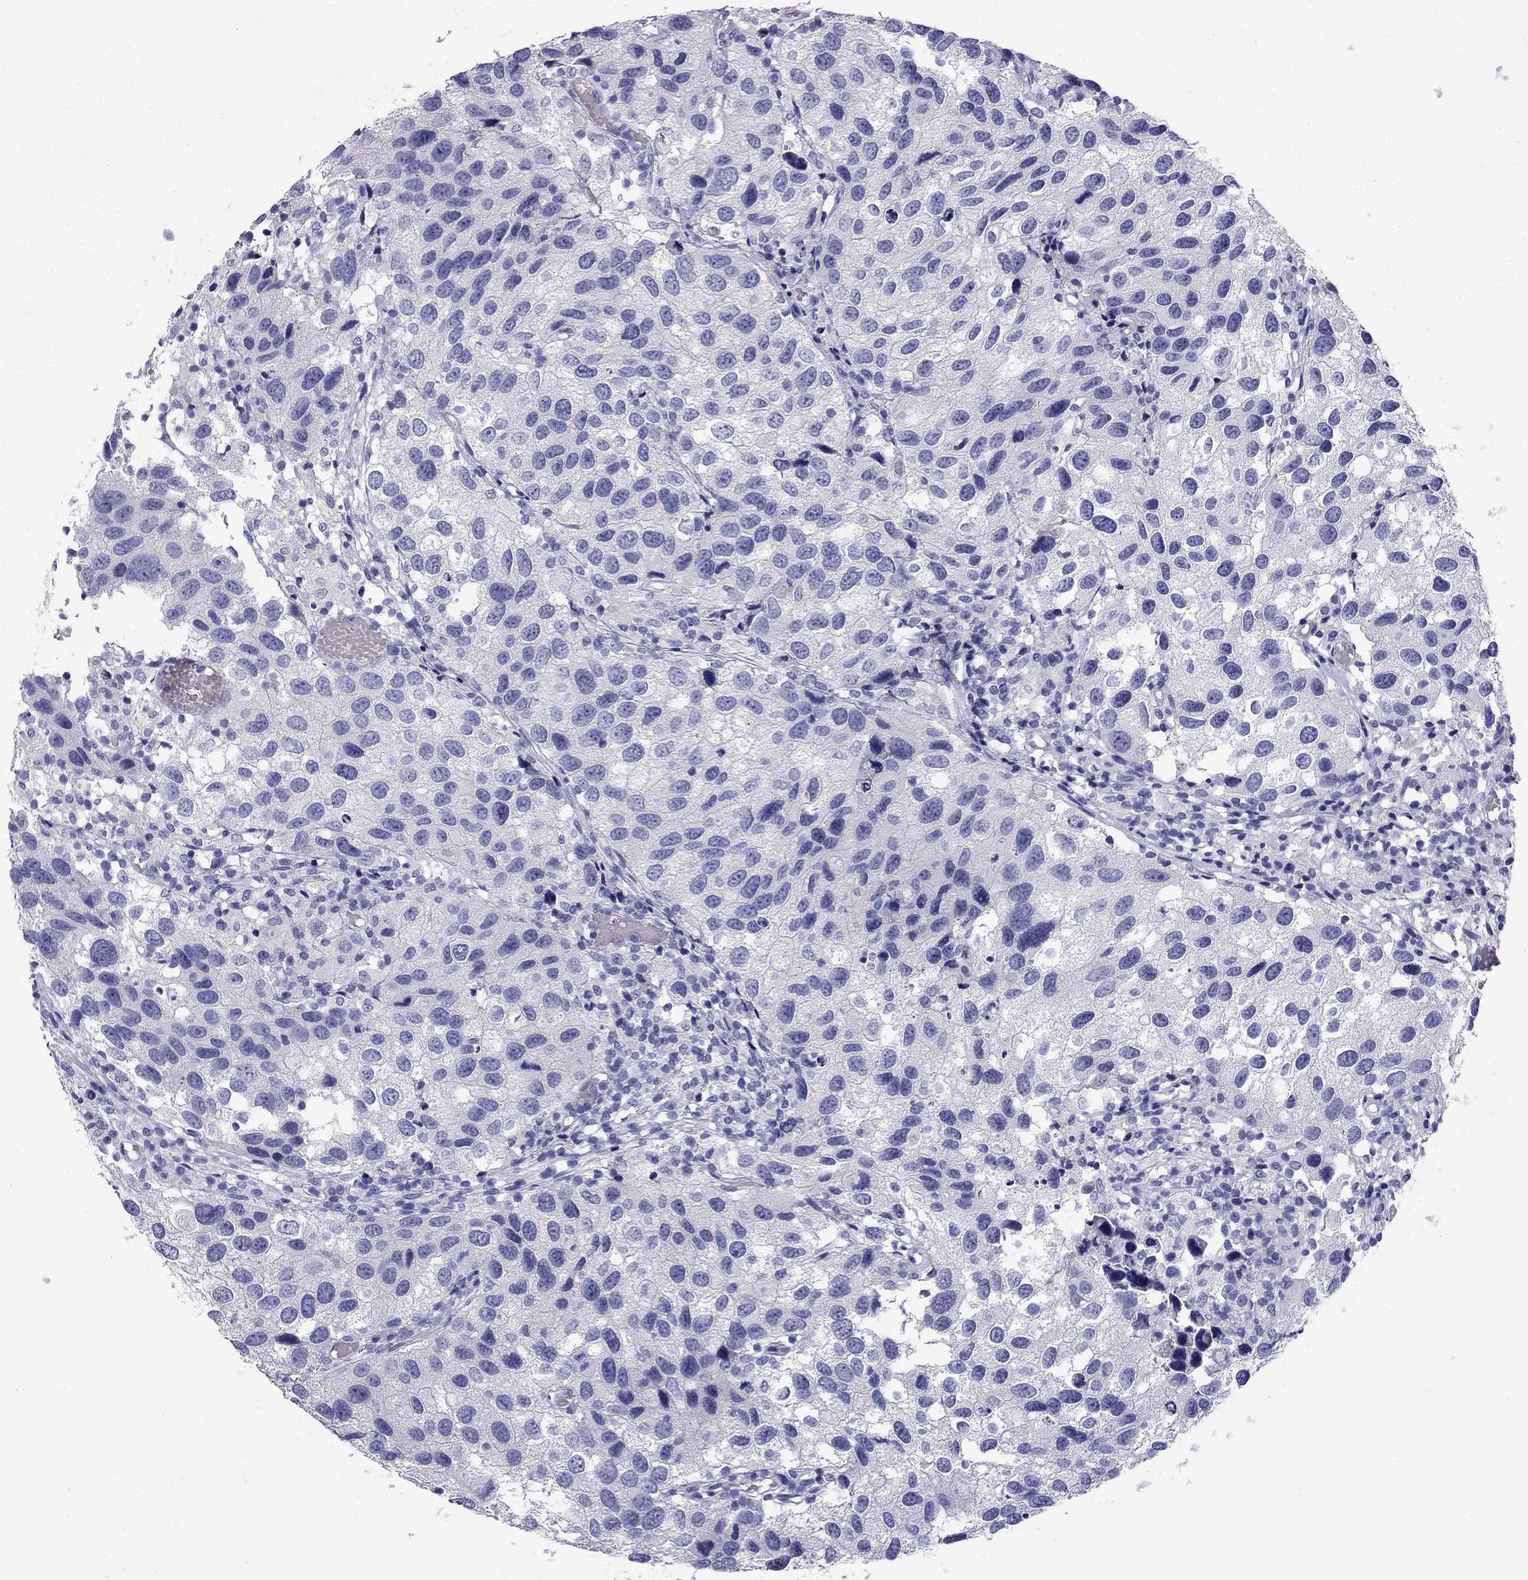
{"staining": {"intensity": "negative", "quantity": "none", "location": "none"}, "tissue": "urothelial cancer", "cell_type": "Tumor cells", "image_type": "cancer", "snomed": [{"axis": "morphology", "description": "Urothelial carcinoma, High grade"}, {"axis": "topography", "description": "Urinary bladder"}], "caption": "This histopathology image is of high-grade urothelial carcinoma stained with IHC to label a protein in brown with the nuclei are counter-stained blue. There is no staining in tumor cells.", "gene": "NPTX1", "patient": {"sex": "male", "age": 79}}